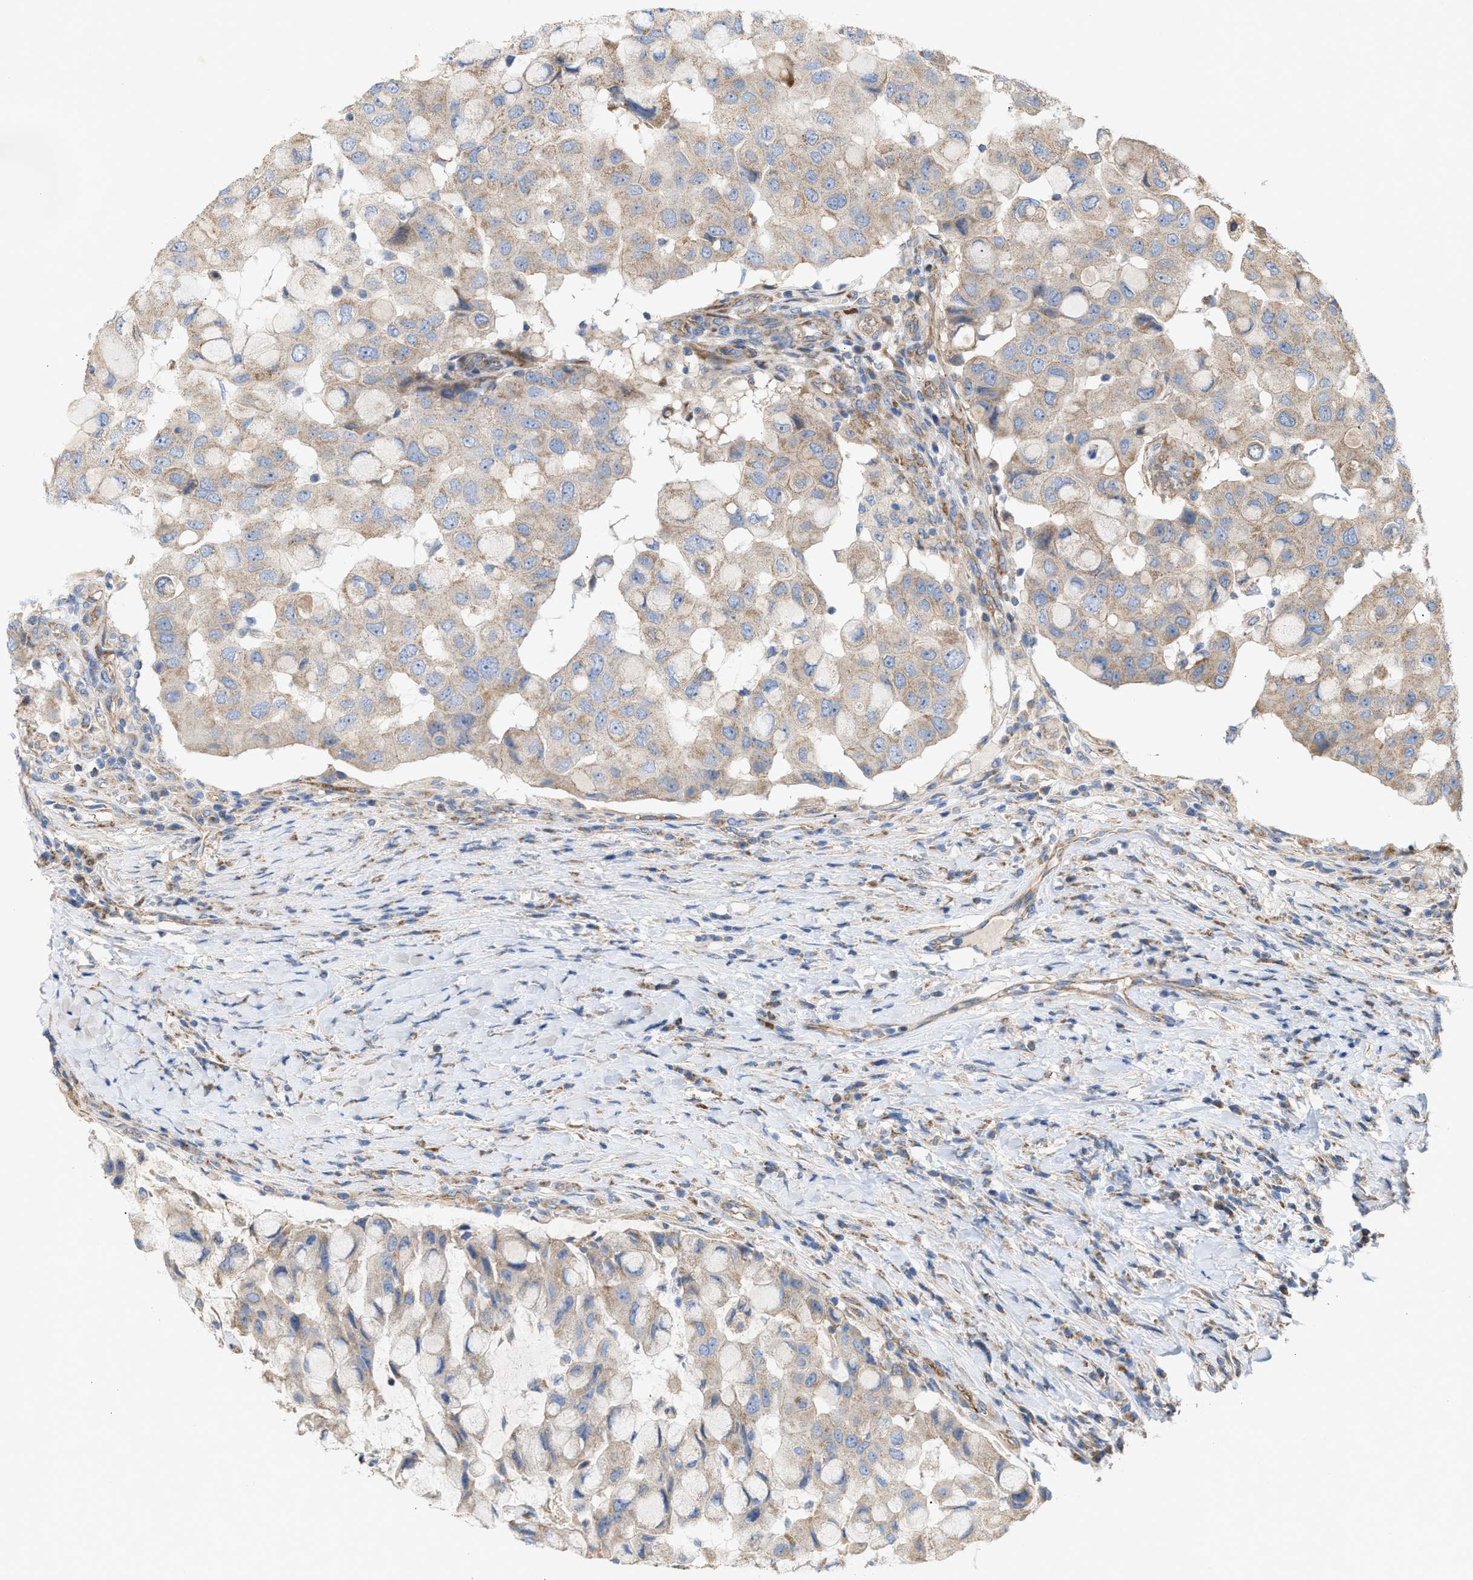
{"staining": {"intensity": "weak", "quantity": "<25%", "location": "cytoplasmic/membranous"}, "tissue": "breast cancer", "cell_type": "Tumor cells", "image_type": "cancer", "snomed": [{"axis": "morphology", "description": "Duct carcinoma"}, {"axis": "topography", "description": "Breast"}], "caption": "The image shows no staining of tumor cells in intraductal carcinoma (breast).", "gene": "OXSM", "patient": {"sex": "female", "age": 27}}